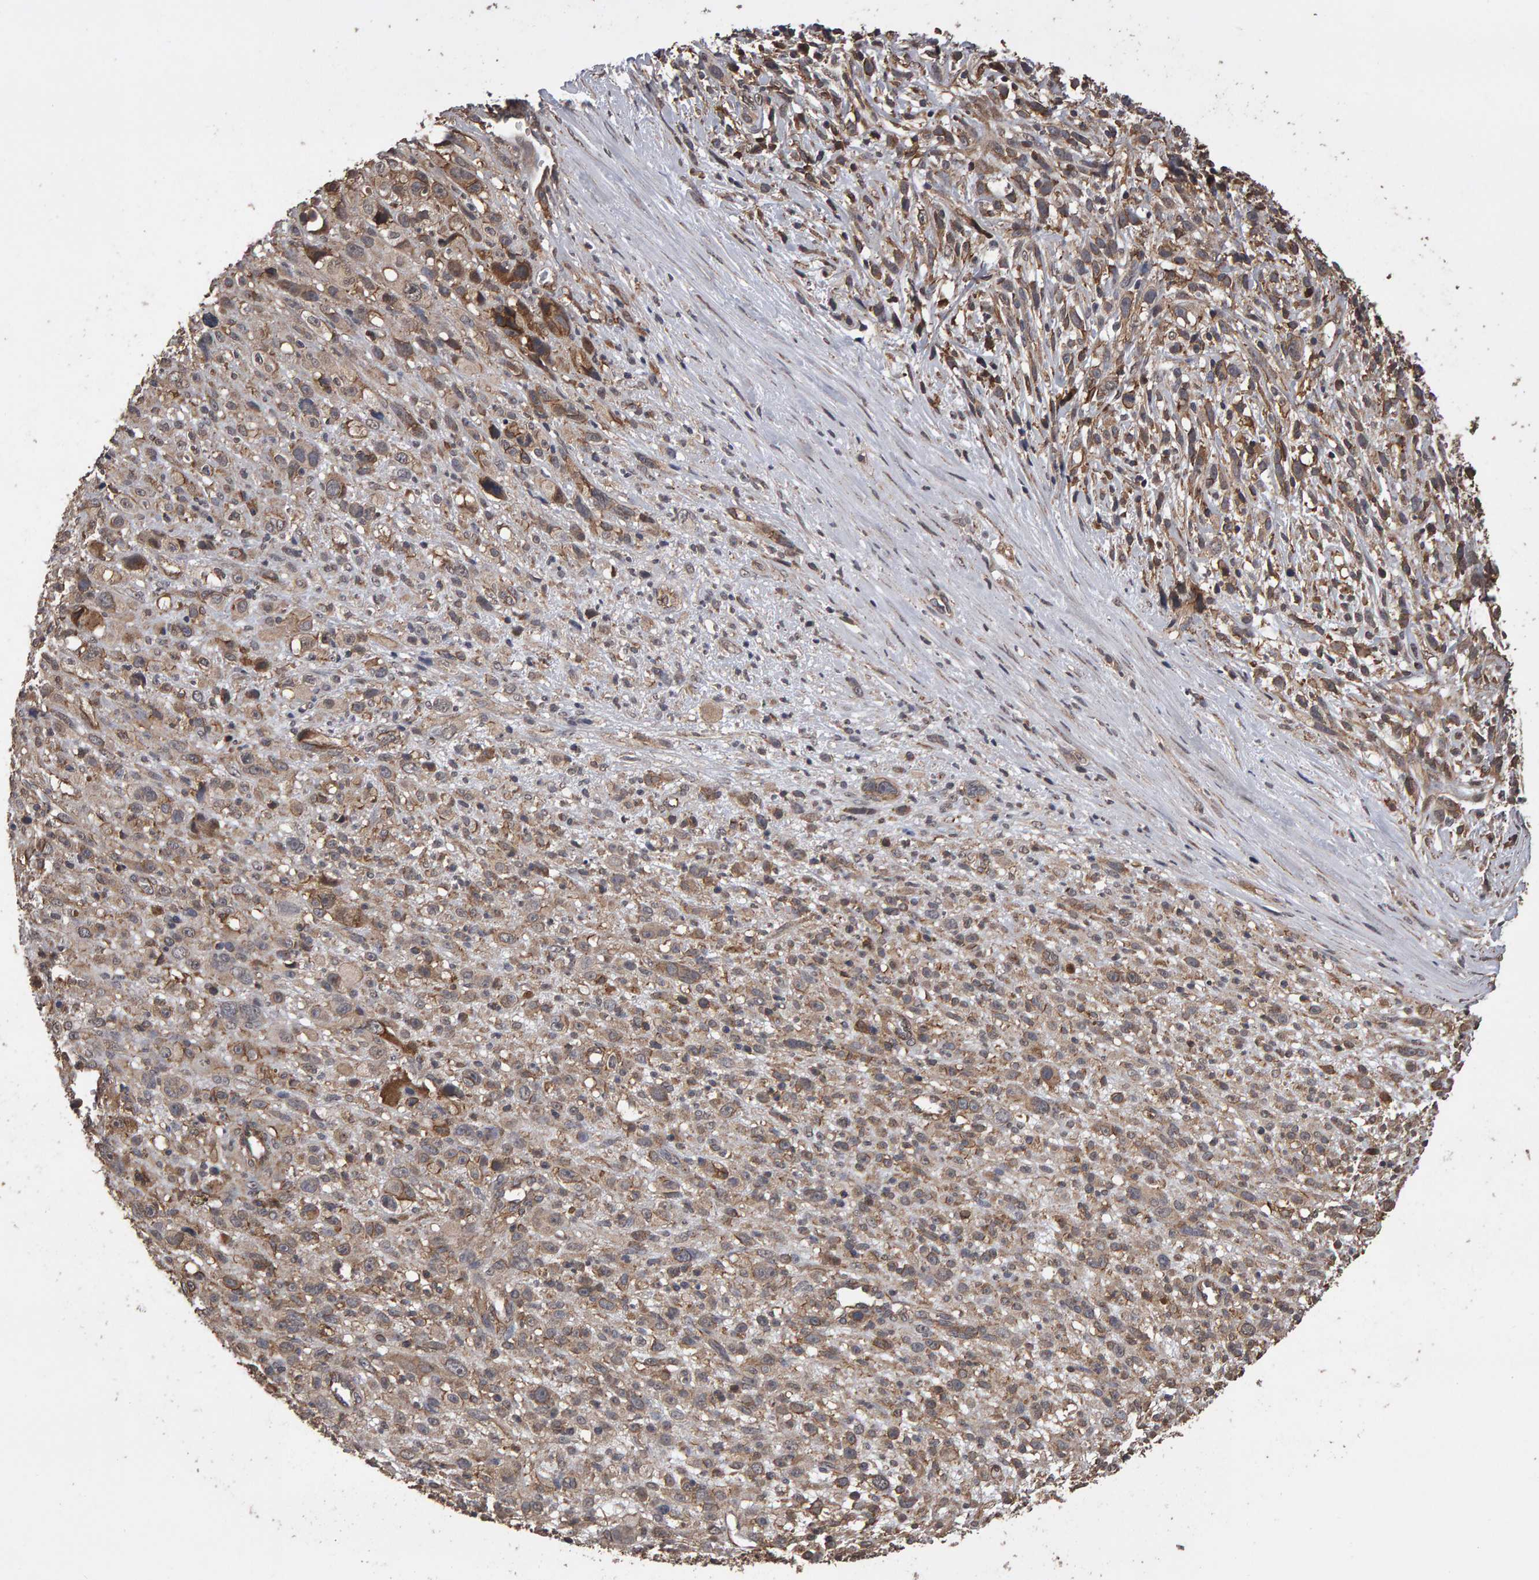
{"staining": {"intensity": "weak", "quantity": "25%-75%", "location": "cytoplasmic/membranous"}, "tissue": "melanoma", "cell_type": "Tumor cells", "image_type": "cancer", "snomed": [{"axis": "morphology", "description": "Malignant melanoma, NOS"}, {"axis": "topography", "description": "Skin"}], "caption": "This photomicrograph exhibits immunohistochemistry staining of human melanoma, with low weak cytoplasmic/membranous expression in approximately 25%-75% of tumor cells.", "gene": "SCRIB", "patient": {"sex": "female", "age": 55}}